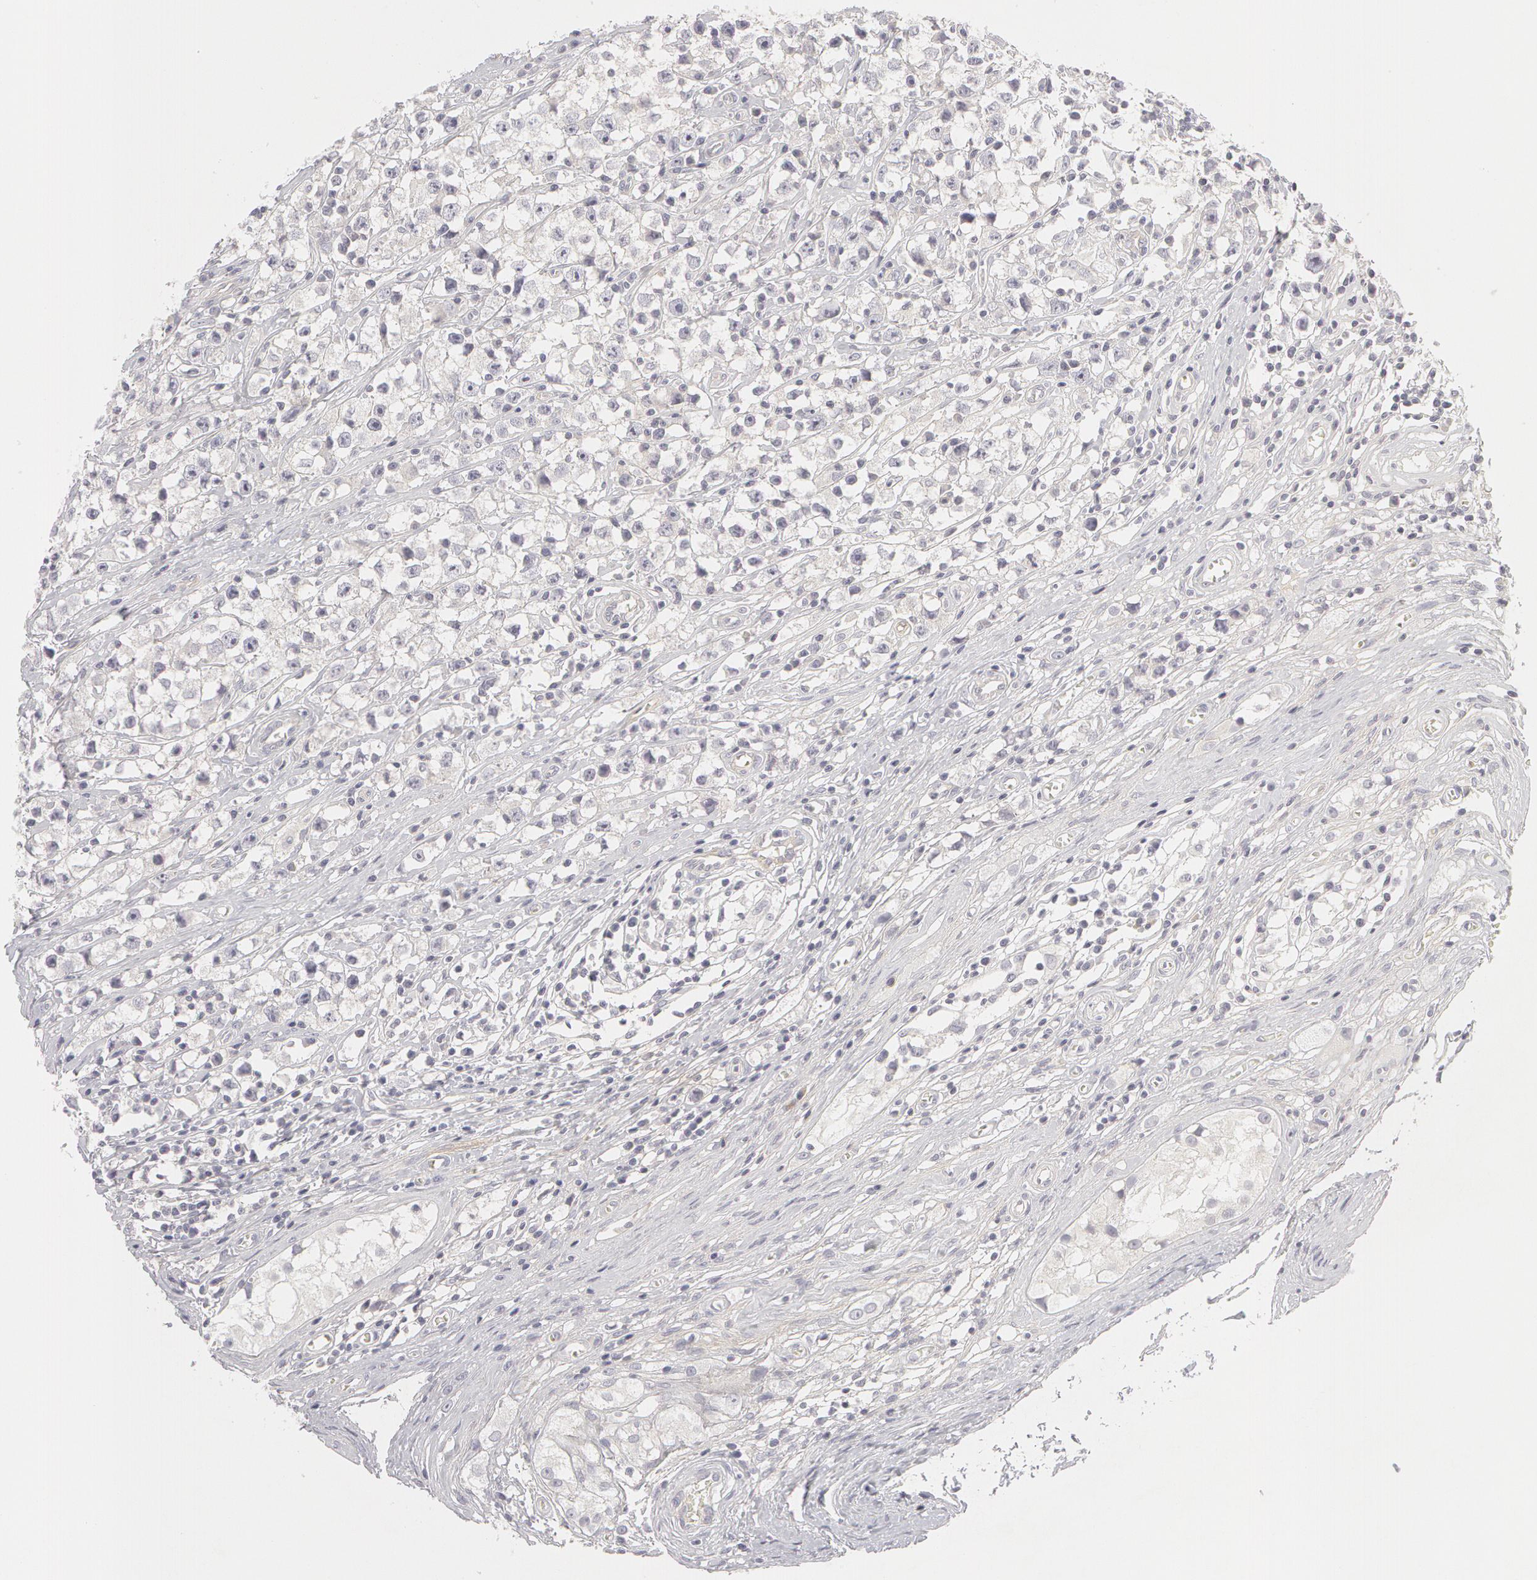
{"staining": {"intensity": "negative", "quantity": "none", "location": "none"}, "tissue": "testis cancer", "cell_type": "Tumor cells", "image_type": "cancer", "snomed": [{"axis": "morphology", "description": "Seminoma, NOS"}, {"axis": "topography", "description": "Testis"}], "caption": "Immunohistochemistry (IHC) of testis seminoma reveals no staining in tumor cells.", "gene": "ABCB1", "patient": {"sex": "male", "age": 35}}